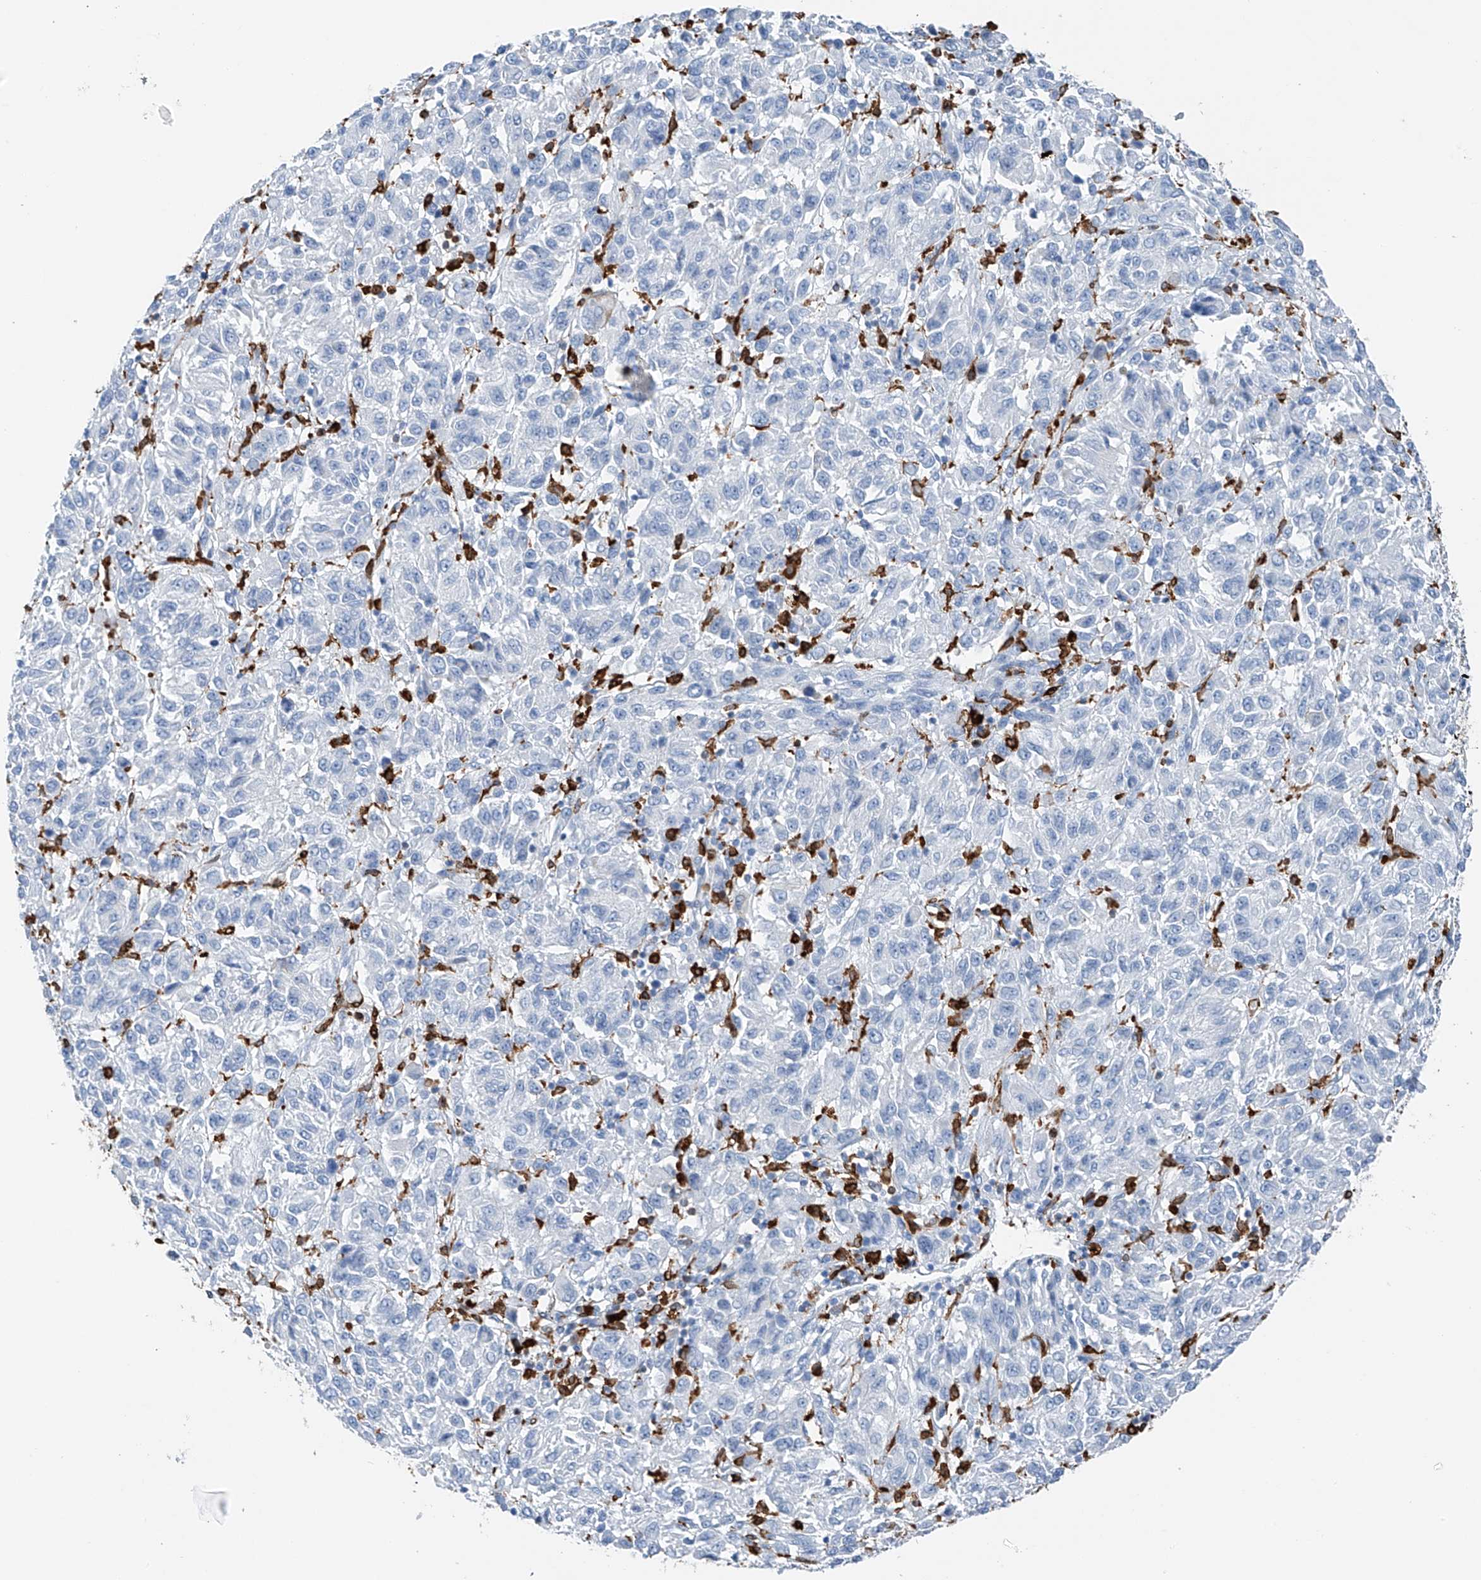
{"staining": {"intensity": "negative", "quantity": "none", "location": "none"}, "tissue": "melanoma", "cell_type": "Tumor cells", "image_type": "cancer", "snomed": [{"axis": "morphology", "description": "Malignant melanoma, Metastatic site"}, {"axis": "topography", "description": "Lung"}], "caption": "An immunohistochemistry histopathology image of malignant melanoma (metastatic site) is shown. There is no staining in tumor cells of malignant melanoma (metastatic site).", "gene": "TBXAS1", "patient": {"sex": "male", "age": 64}}